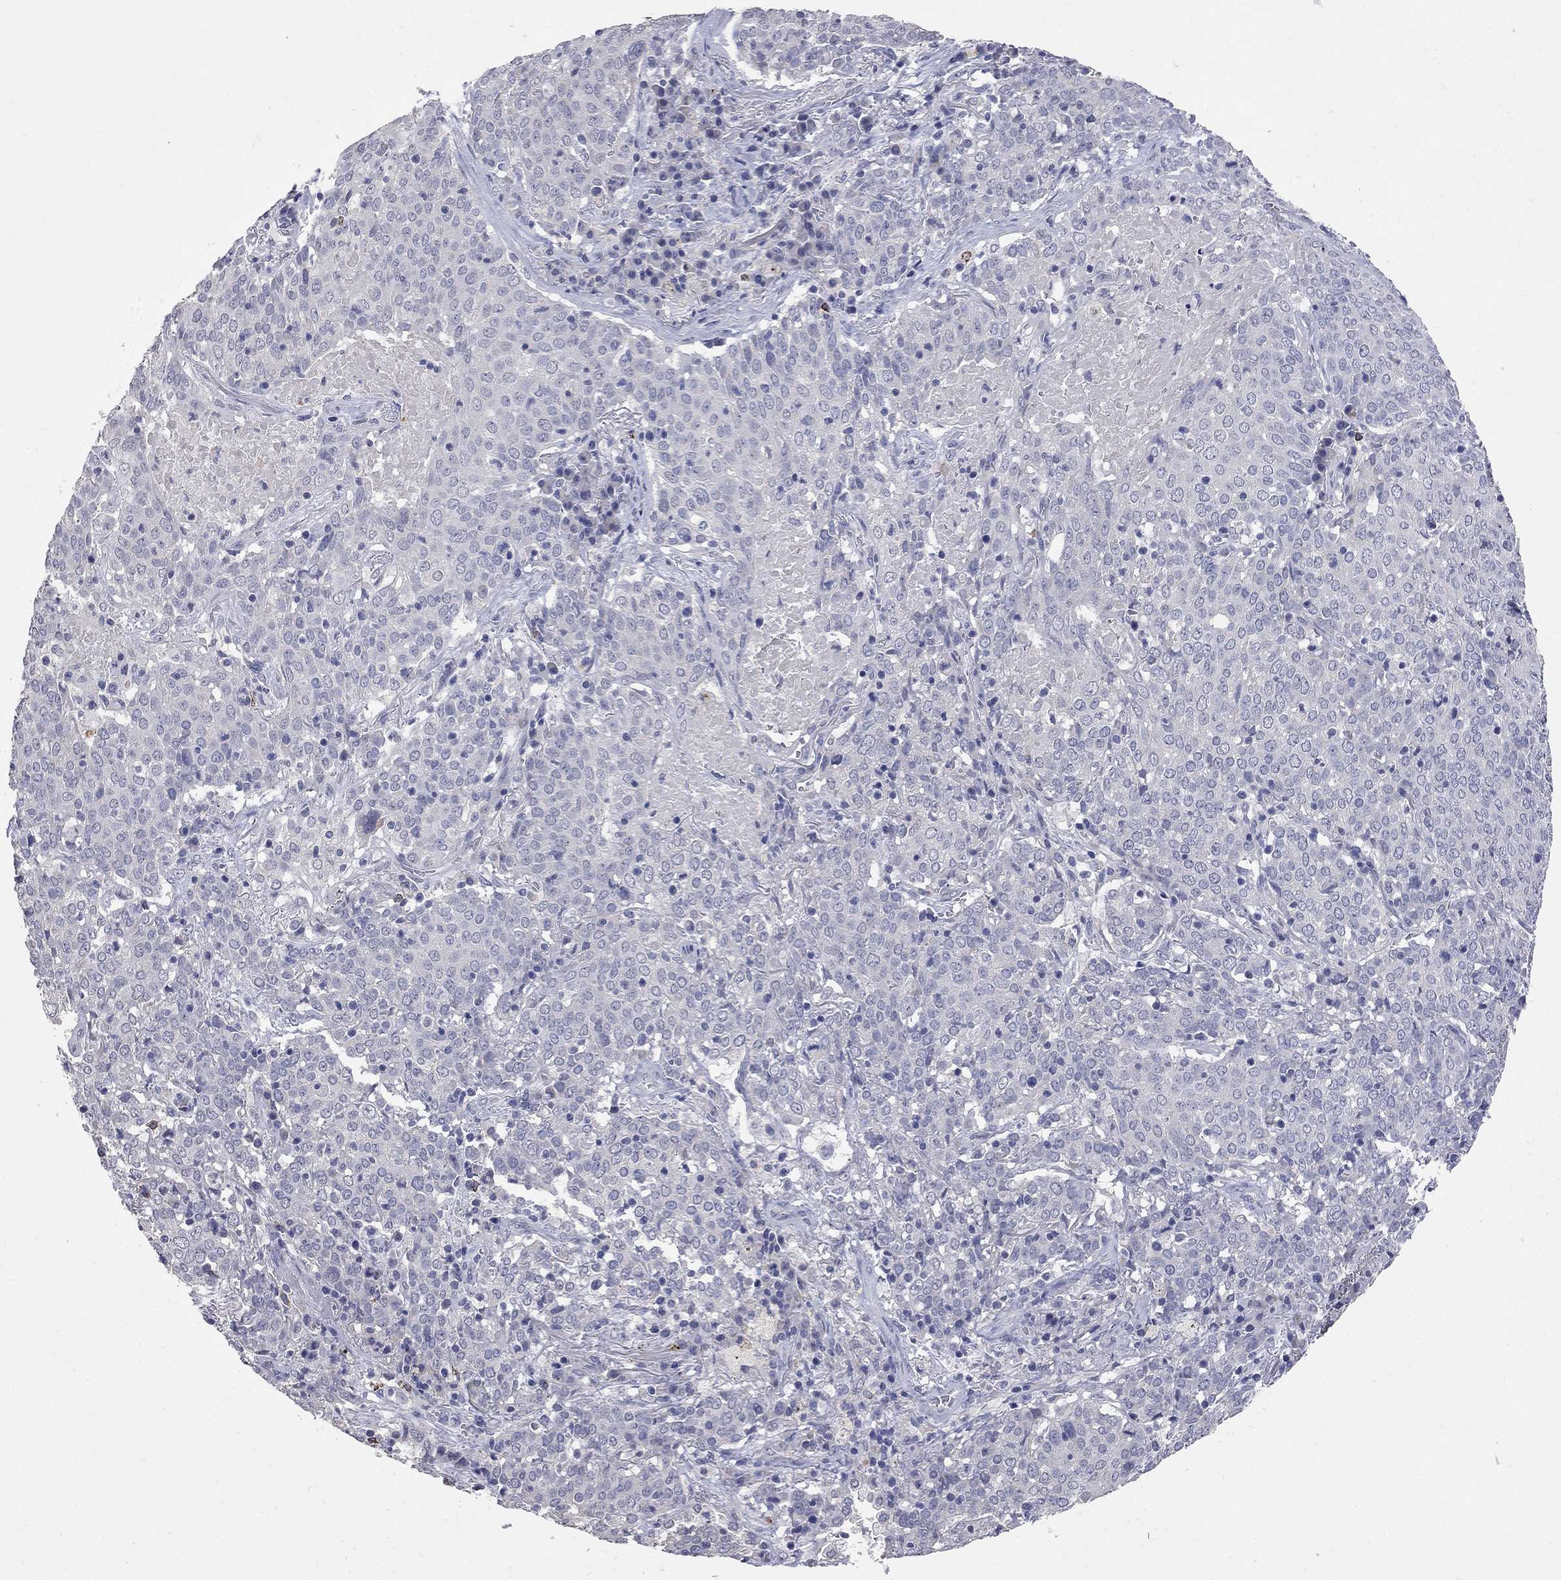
{"staining": {"intensity": "negative", "quantity": "none", "location": "none"}, "tissue": "lung cancer", "cell_type": "Tumor cells", "image_type": "cancer", "snomed": [{"axis": "morphology", "description": "Squamous cell carcinoma, NOS"}, {"axis": "topography", "description": "Lung"}], "caption": "IHC histopathology image of neoplastic tissue: lung cancer stained with DAB shows no significant protein staining in tumor cells. Nuclei are stained in blue.", "gene": "NOS2", "patient": {"sex": "male", "age": 82}}